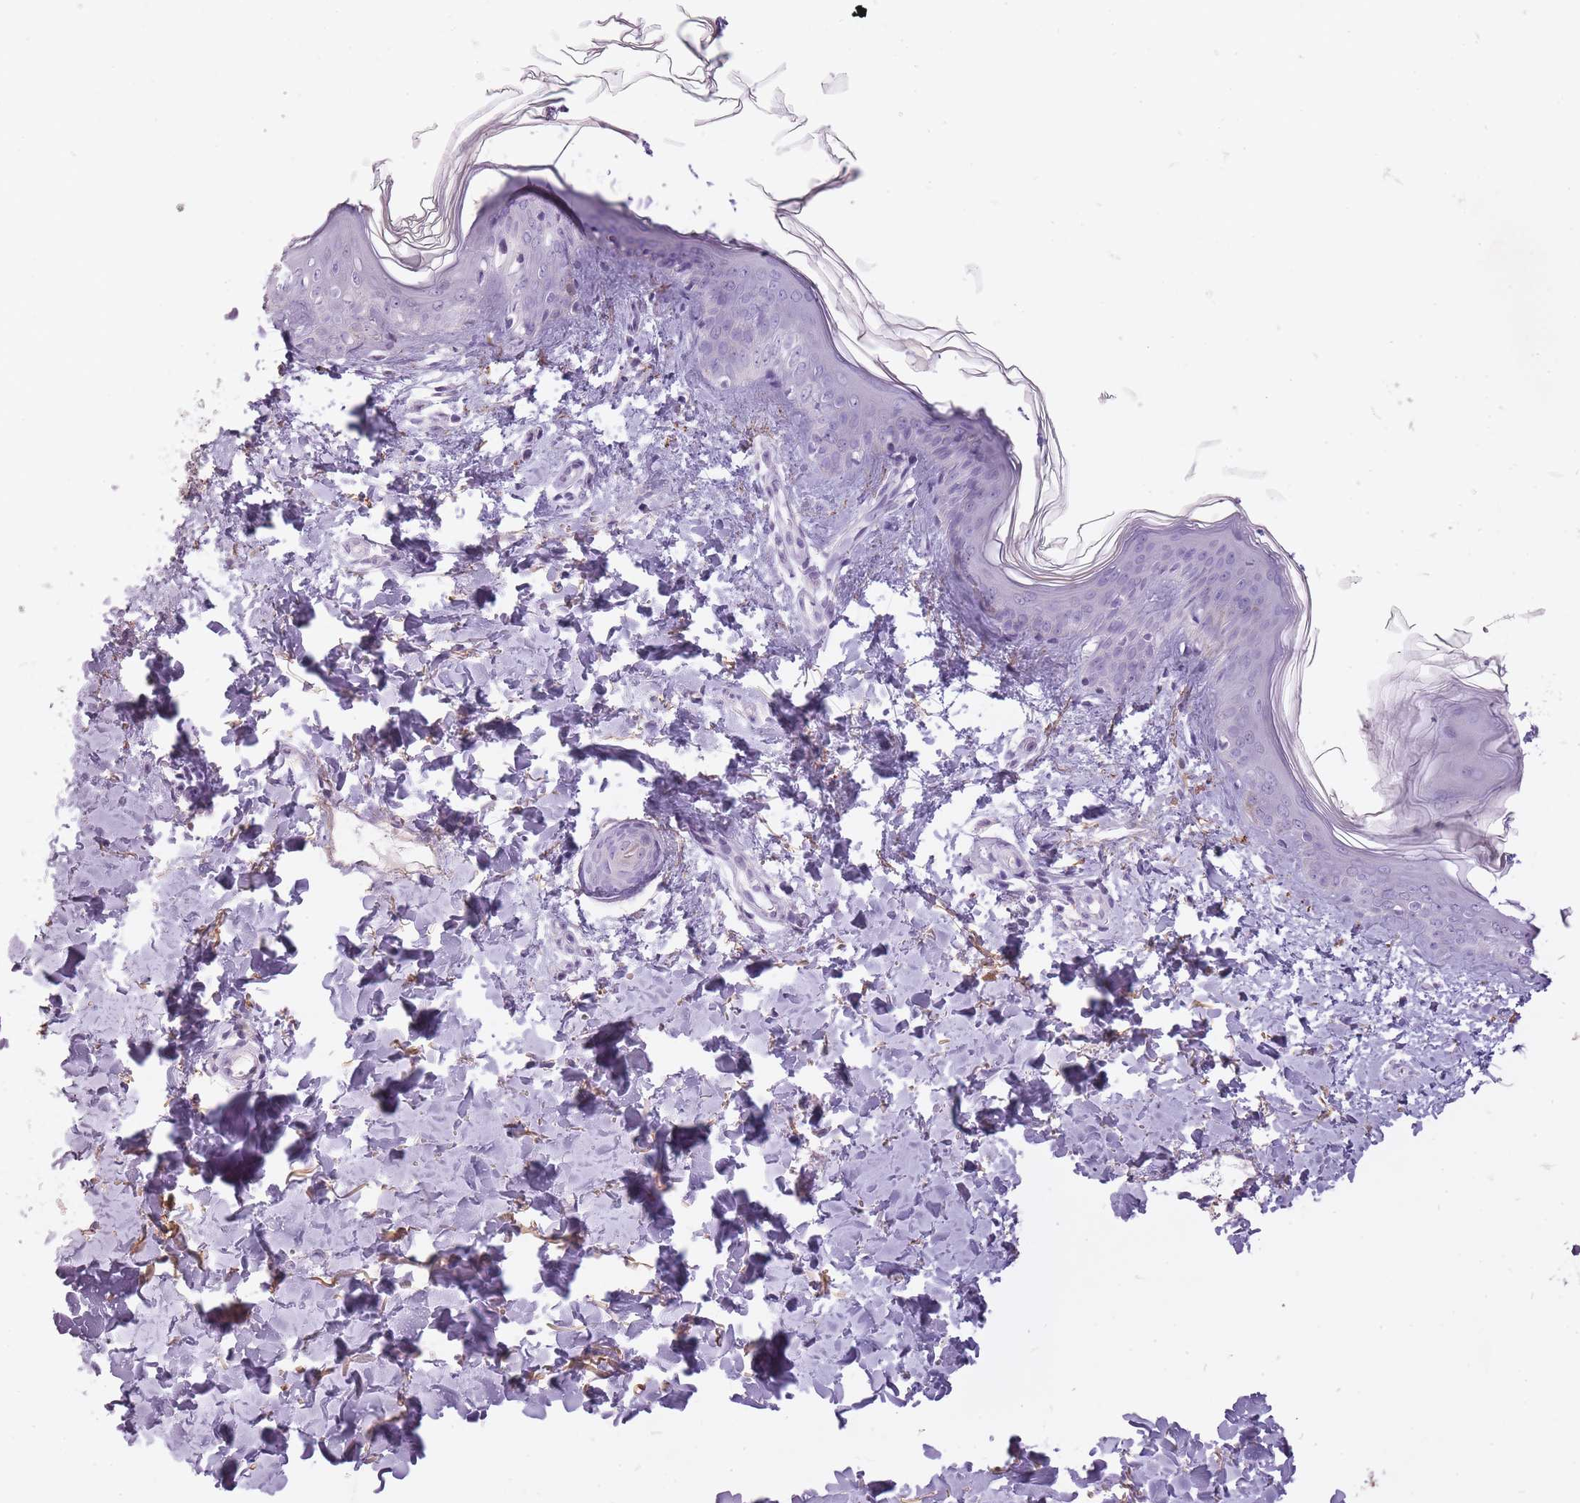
{"staining": {"intensity": "negative", "quantity": "none", "location": "none"}, "tissue": "skin", "cell_type": "Fibroblasts", "image_type": "normal", "snomed": [{"axis": "morphology", "description": "Normal tissue, NOS"}, {"axis": "topography", "description": "Skin"}], "caption": "Immunohistochemistry of normal human skin shows no staining in fibroblasts.", "gene": "RFX4", "patient": {"sex": "female", "age": 41}}